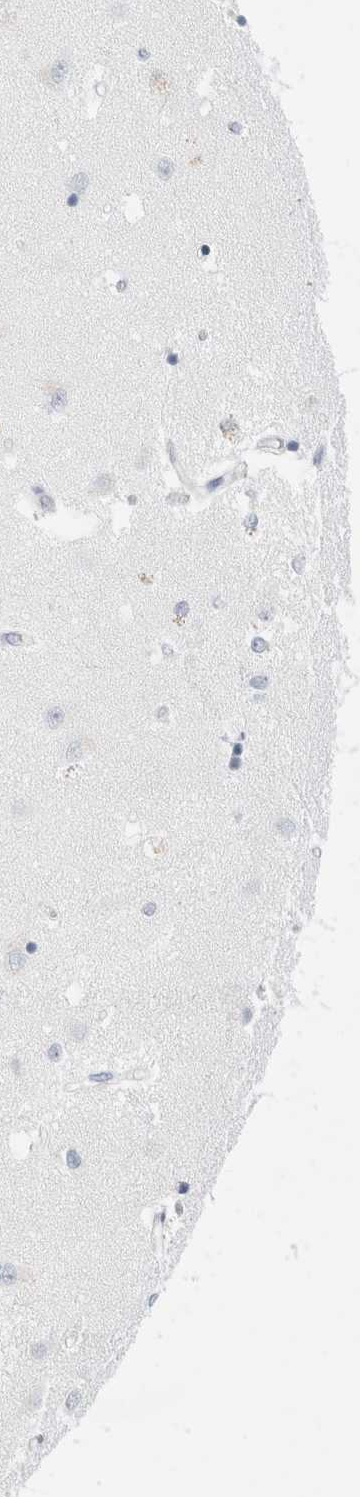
{"staining": {"intensity": "negative", "quantity": "none", "location": "none"}, "tissue": "caudate", "cell_type": "Glial cells", "image_type": "normal", "snomed": [{"axis": "morphology", "description": "Normal tissue, NOS"}, {"axis": "topography", "description": "Lateral ventricle wall"}], "caption": "An IHC micrograph of normal caudate is shown. There is no staining in glial cells of caudate.", "gene": "MUC15", "patient": {"sex": "male", "age": 45}}